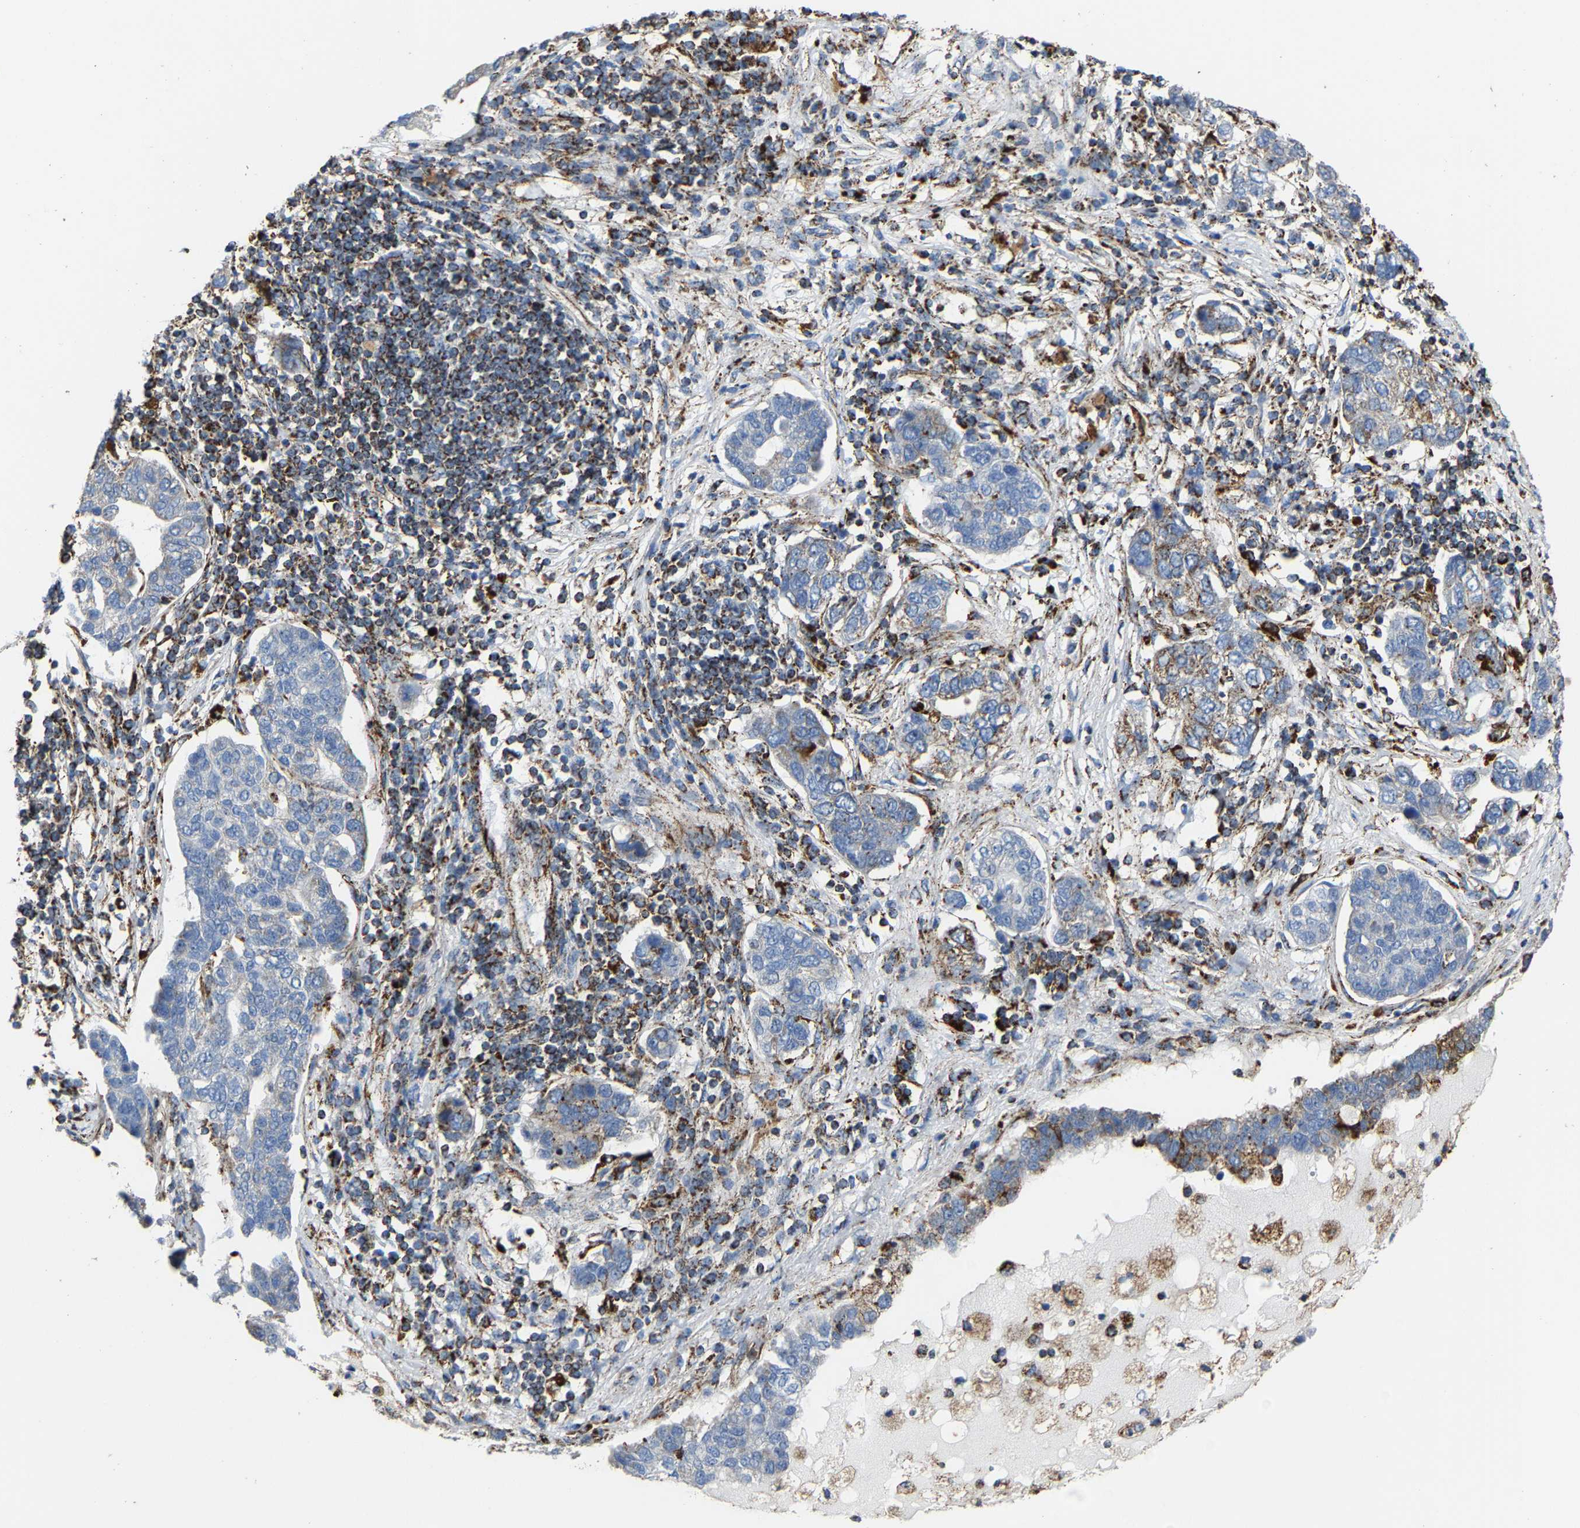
{"staining": {"intensity": "weak", "quantity": "<25%", "location": "cytoplasmic/membranous"}, "tissue": "pancreatic cancer", "cell_type": "Tumor cells", "image_type": "cancer", "snomed": [{"axis": "morphology", "description": "Adenocarcinoma, NOS"}, {"axis": "topography", "description": "Pancreas"}], "caption": "A micrograph of pancreatic cancer (adenocarcinoma) stained for a protein reveals no brown staining in tumor cells. (Brightfield microscopy of DAB (3,3'-diaminobenzidine) immunohistochemistry (IHC) at high magnification).", "gene": "NDUFV3", "patient": {"sex": "female", "age": 61}}